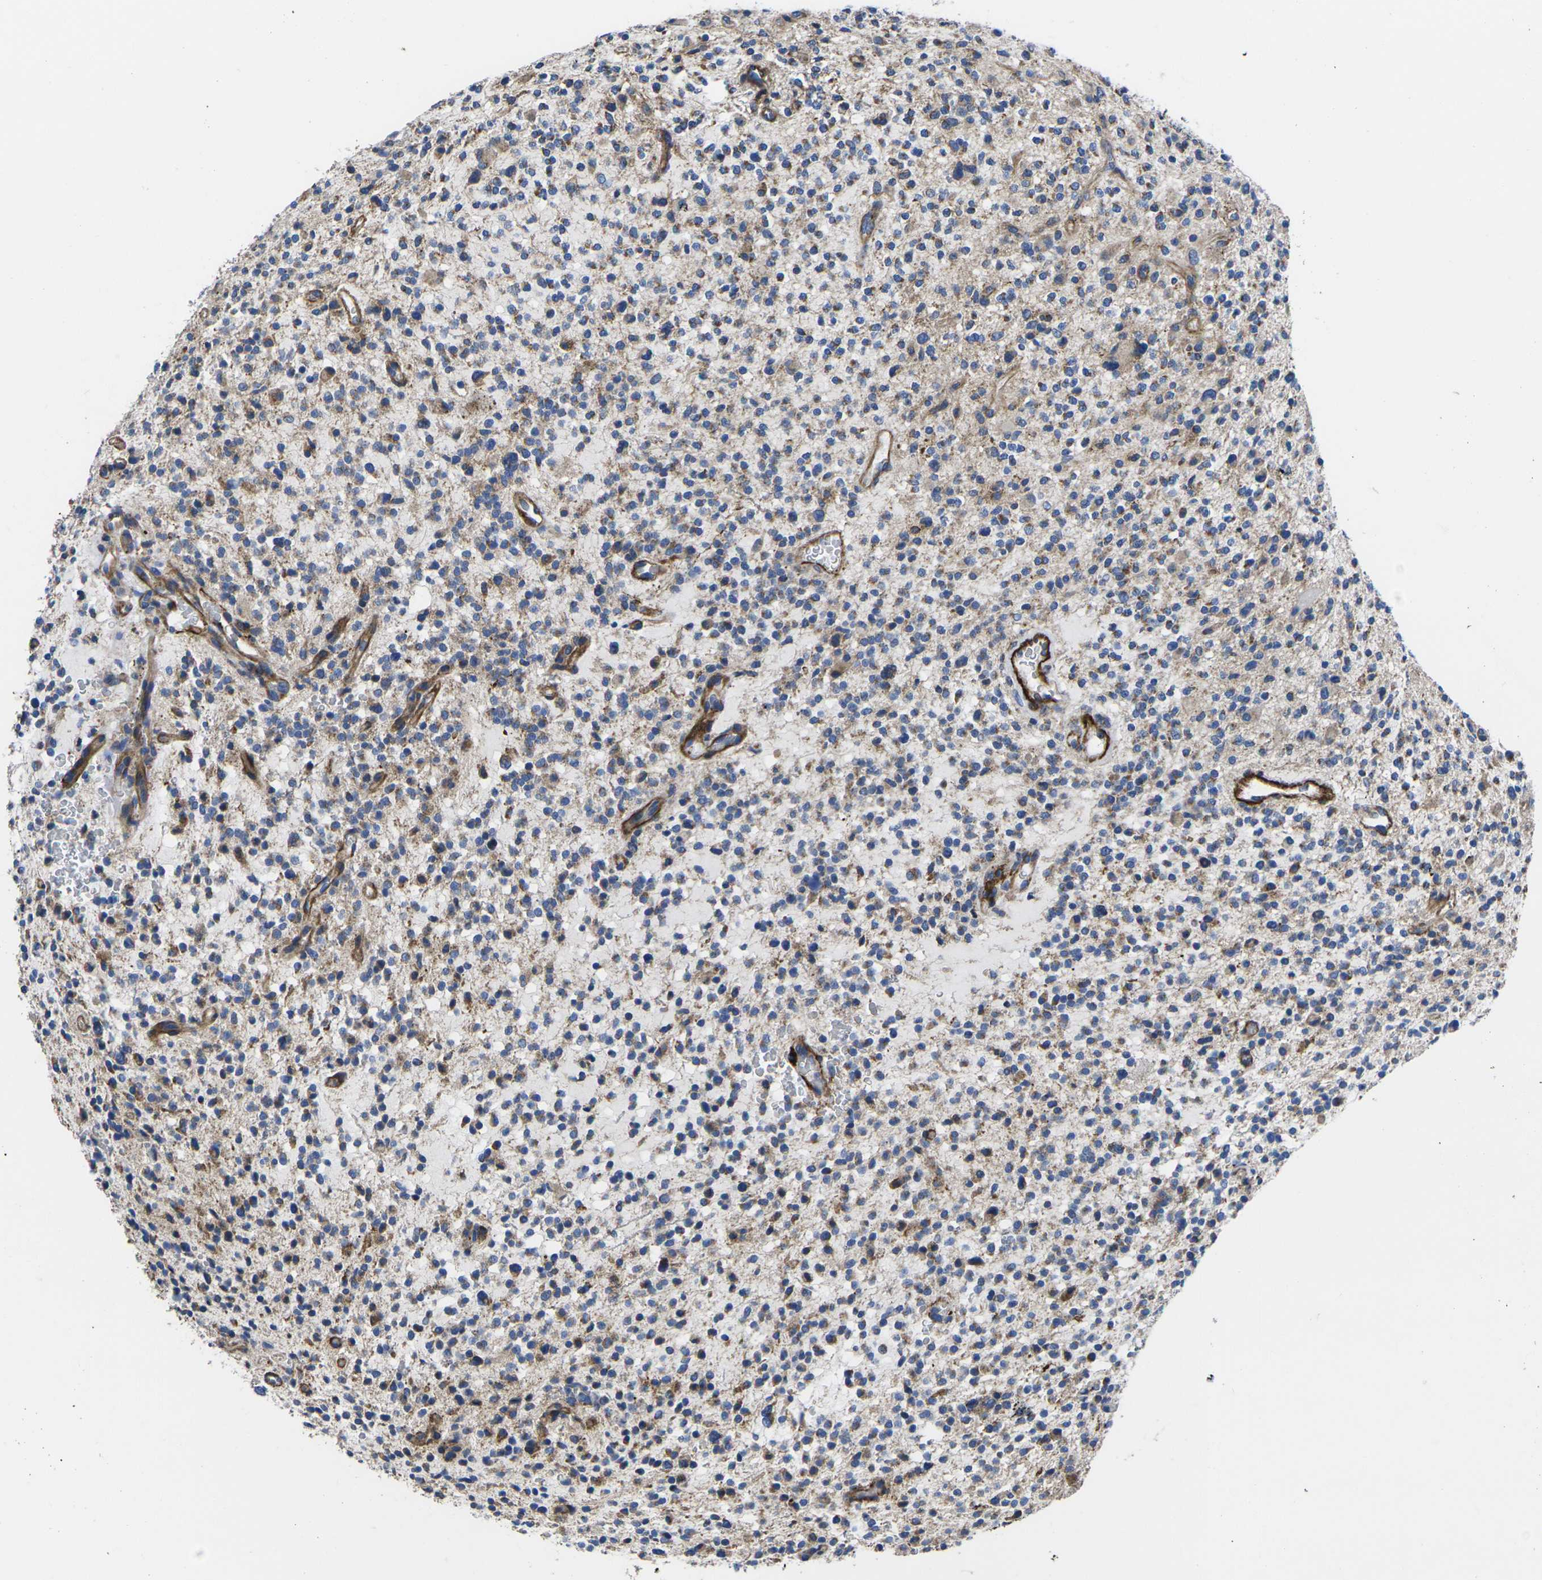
{"staining": {"intensity": "moderate", "quantity": "<25%", "location": "cytoplasmic/membranous"}, "tissue": "glioma", "cell_type": "Tumor cells", "image_type": "cancer", "snomed": [{"axis": "morphology", "description": "Glioma, malignant, High grade"}, {"axis": "topography", "description": "Brain"}], "caption": "Protein staining of malignant glioma (high-grade) tissue reveals moderate cytoplasmic/membranous staining in about <25% of tumor cells.", "gene": "GPR4", "patient": {"sex": "male", "age": 48}}